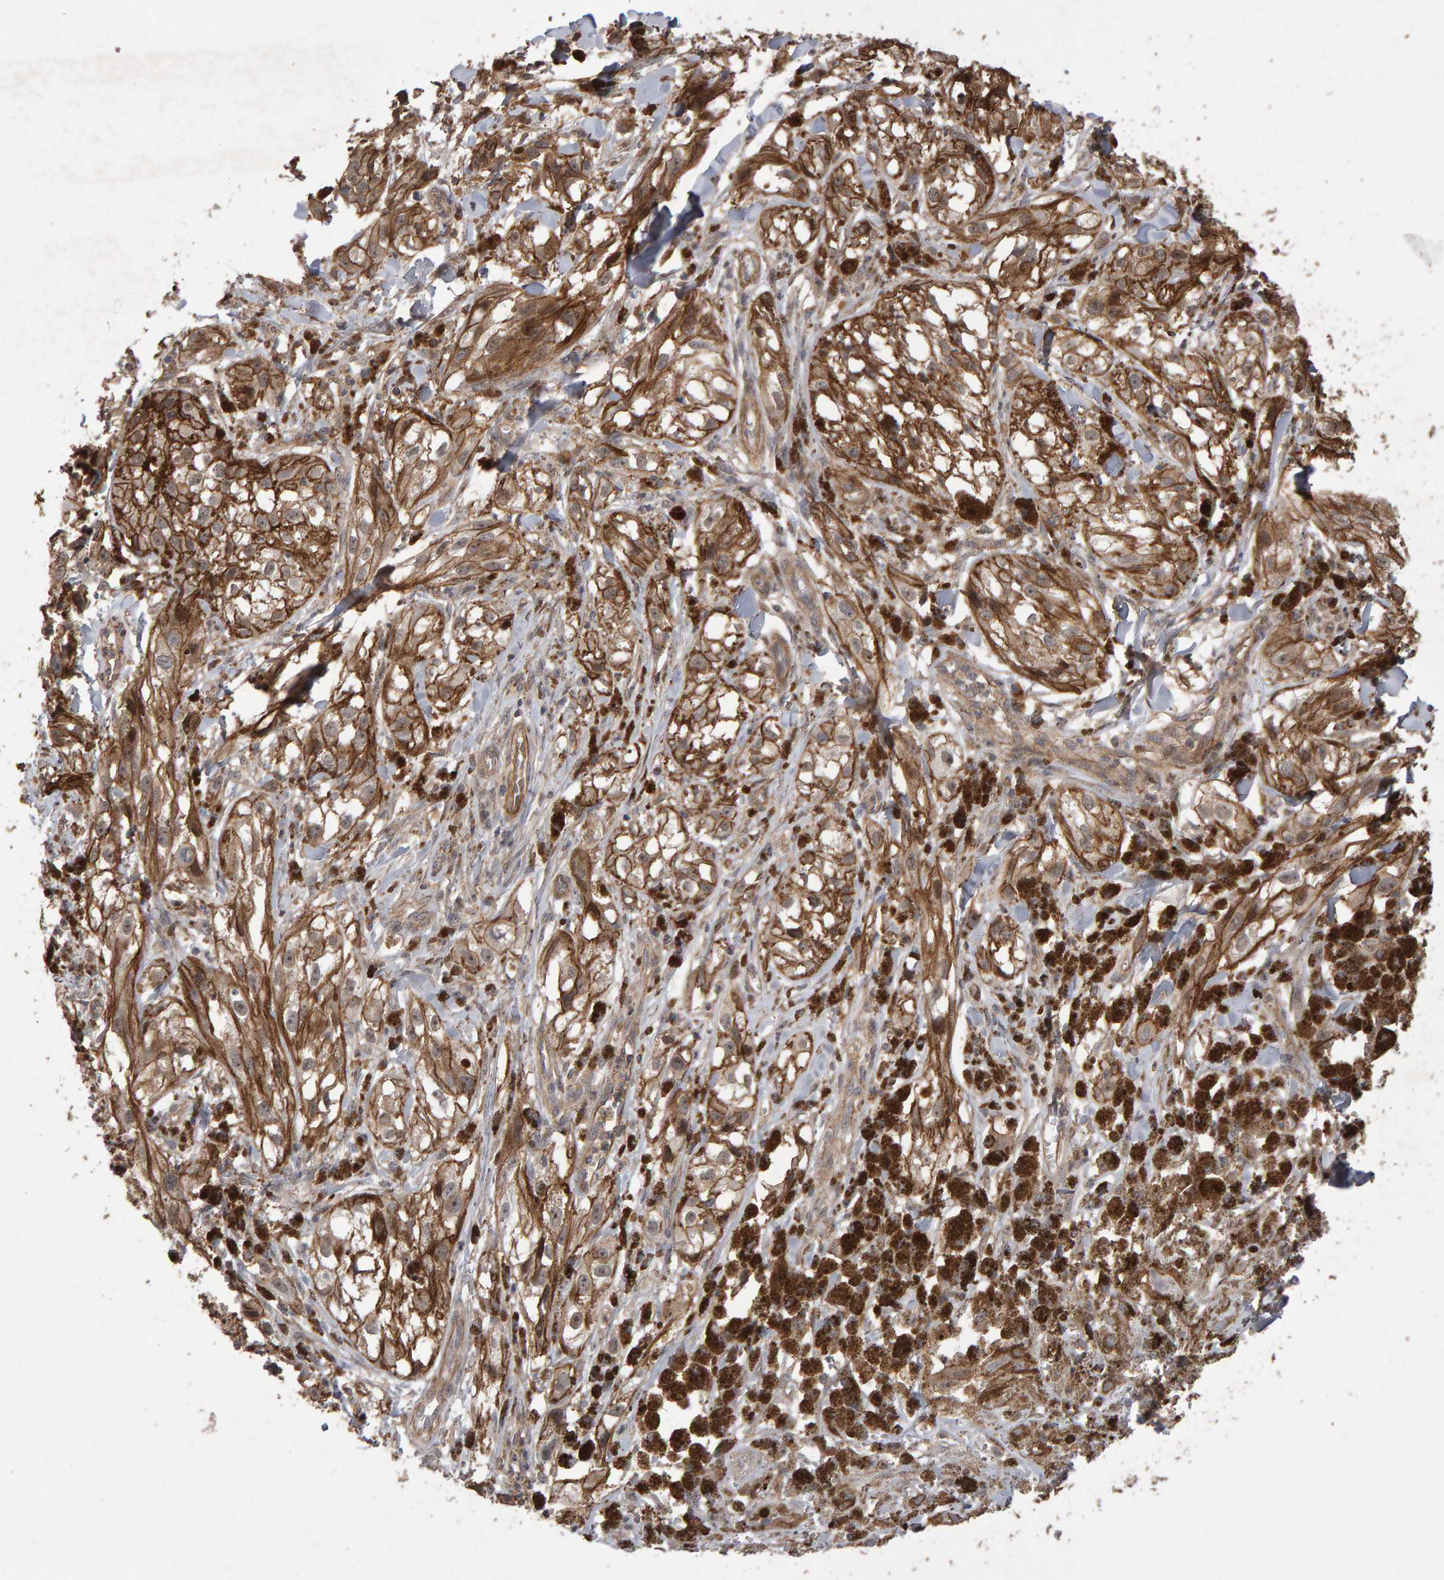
{"staining": {"intensity": "moderate", "quantity": ">75%", "location": "cytoplasmic/membranous"}, "tissue": "melanoma", "cell_type": "Tumor cells", "image_type": "cancer", "snomed": [{"axis": "morphology", "description": "Malignant melanoma, NOS"}, {"axis": "topography", "description": "Skin"}], "caption": "Malignant melanoma tissue reveals moderate cytoplasmic/membranous positivity in approximately >75% of tumor cells, visualized by immunohistochemistry. (DAB (3,3'-diaminobenzidine) IHC with brightfield microscopy, high magnification).", "gene": "SCRIB", "patient": {"sex": "male", "age": 88}}